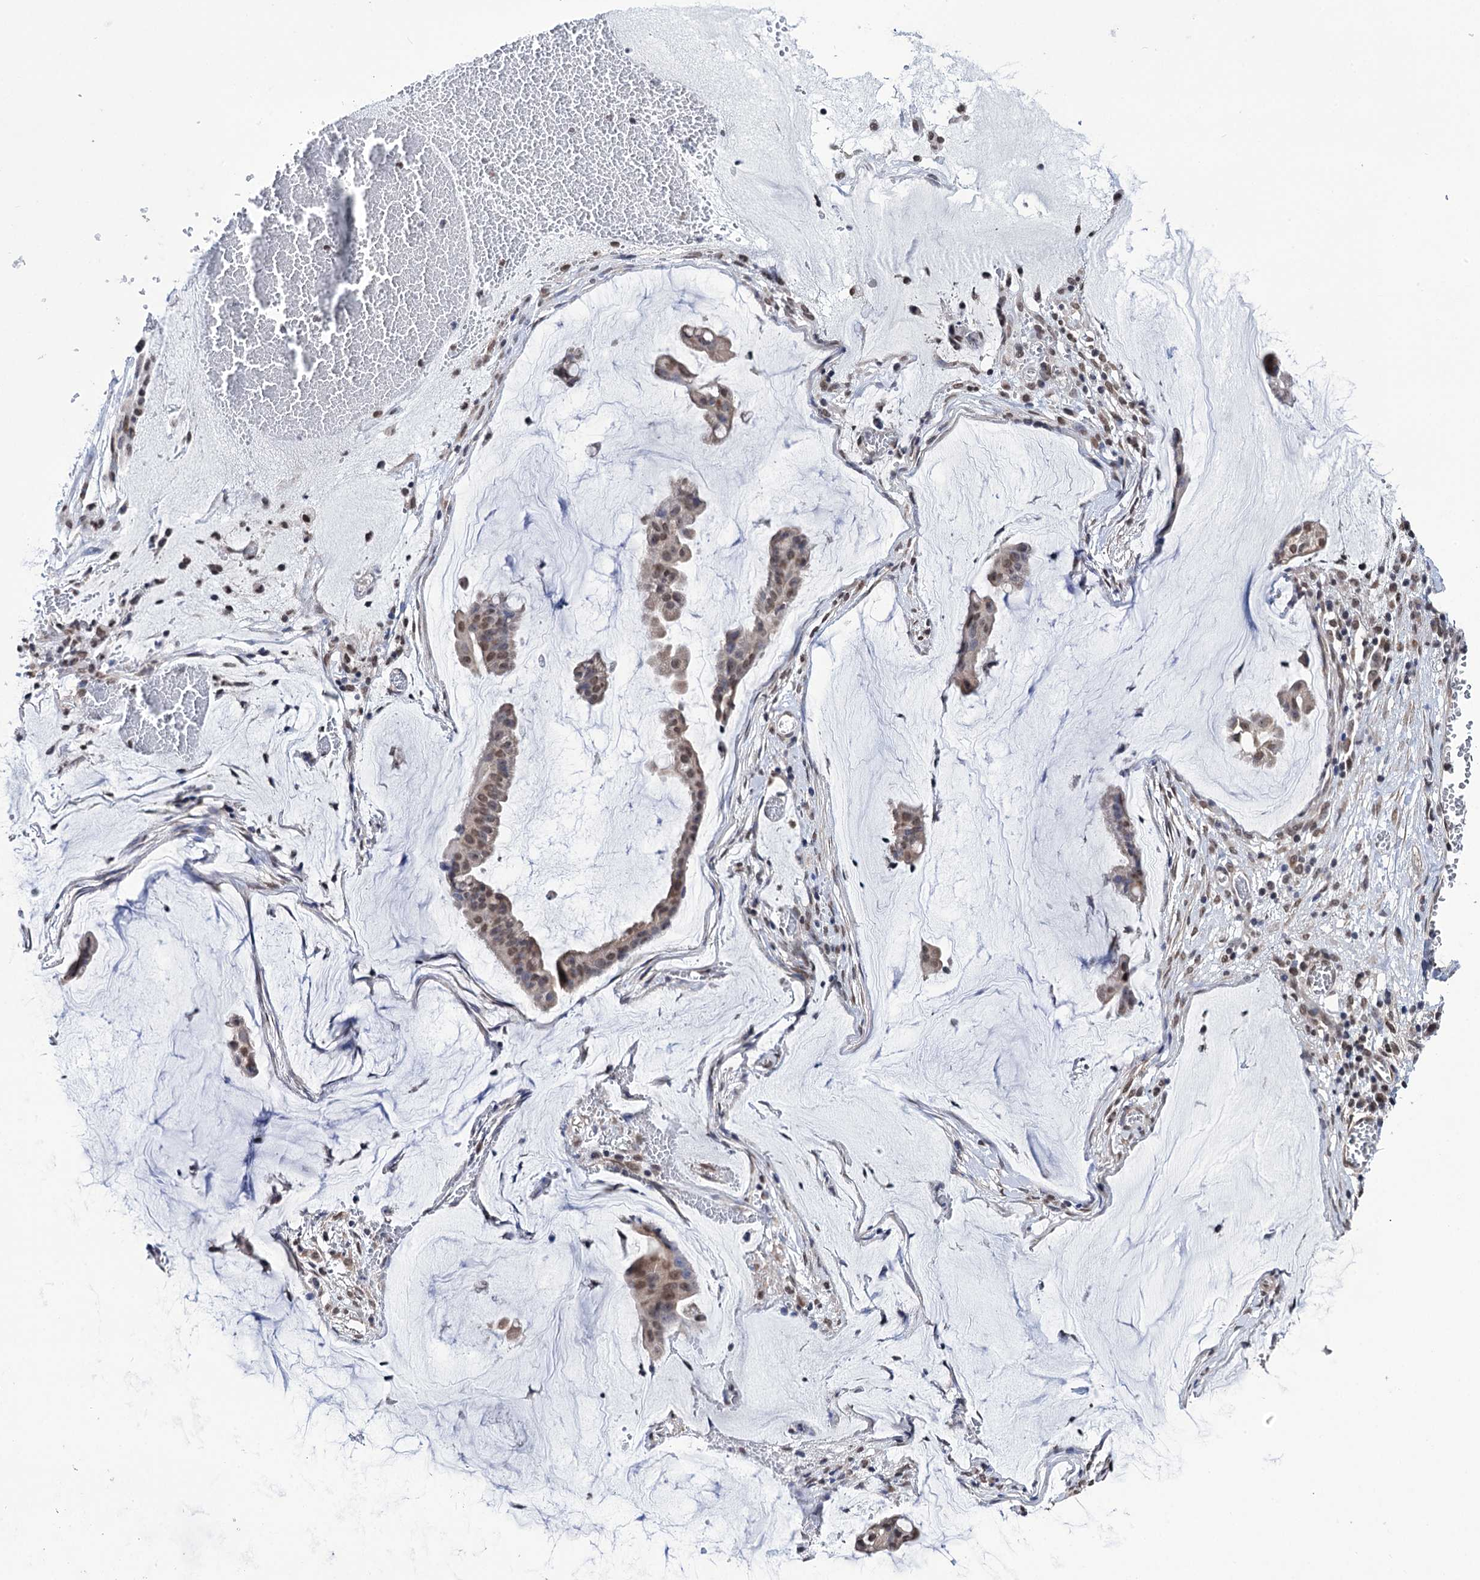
{"staining": {"intensity": "weak", "quantity": "25%-75%", "location": "nuclear"}, "tissue": "ovarian cancer", "cell_type": "Tumor cells", "image_type": "cancer", "snomed": [{"axis": "morphology", "description": "Cystadenocarcinoma, mucinous, NOS"}, {"axis": "topography", "description": "Ovary"}], "caption": "There is low levels of weak nuclear positivity in tumor cells of ovarian cancer, as demonstrated by immunohistochemical staining (brown color).", "gene": "ABHD10", "patient": {"sex": "female", "age": 73}}